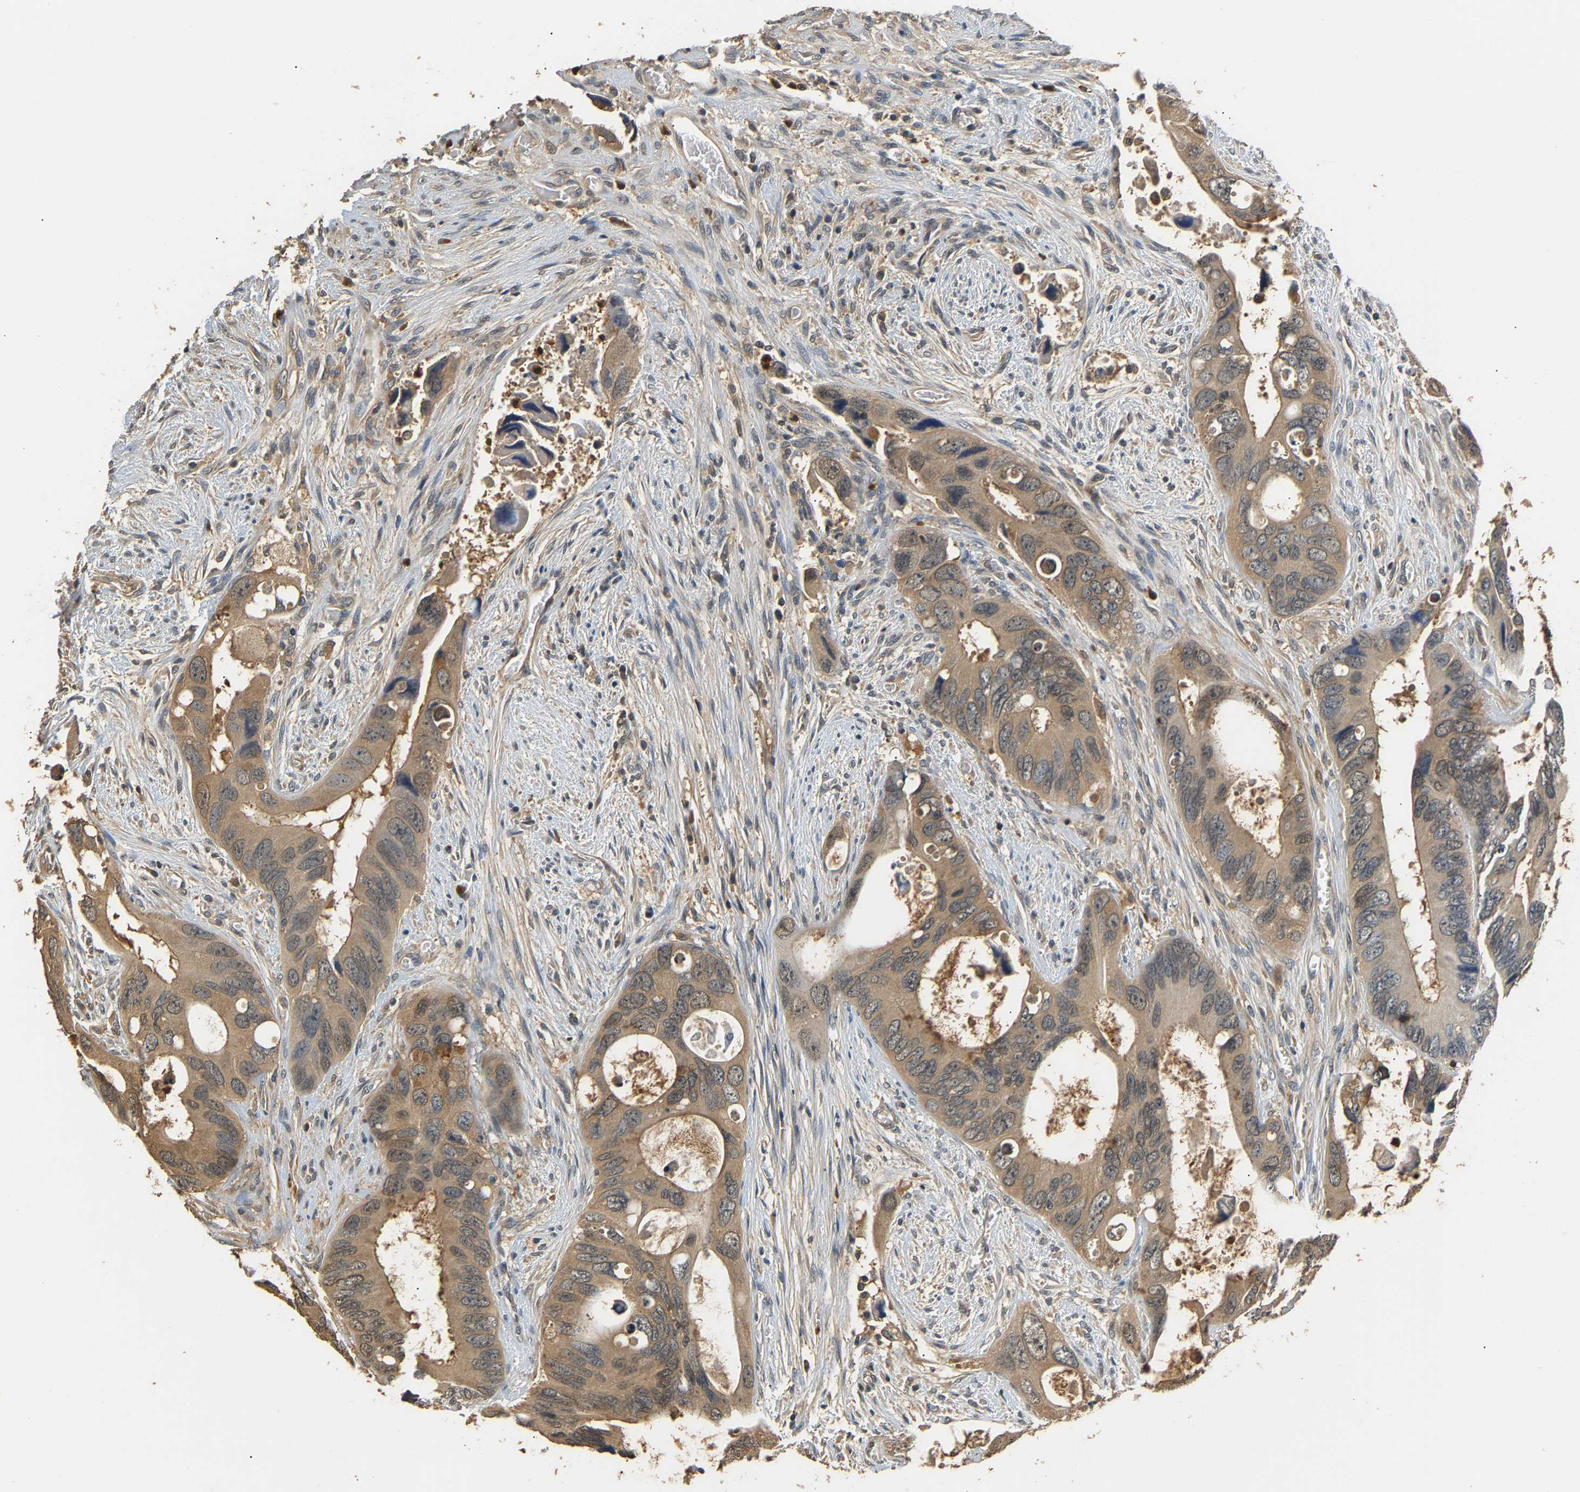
{"staining": {"intensity": "weak", "quantity": ">75%", "location": "cytoplasmic/membranous"}, "tissue": "colorectal cancer", "cell_type": "Tumor cells", "image_type": "cancer", "snomed": [{"axis": "morphology", "description": "Adenocarcinoma, NOS"}, {"axis": "topography", "description": "Rectum"}], "caption": "Protein staining exhibits weak cytoplasmic/membranous positivity in about >75% of tumor cells in colorectal cancer (adenocarcinoma).", "gene": "GPI", "patient": {"sex": "male", "age": 70}}